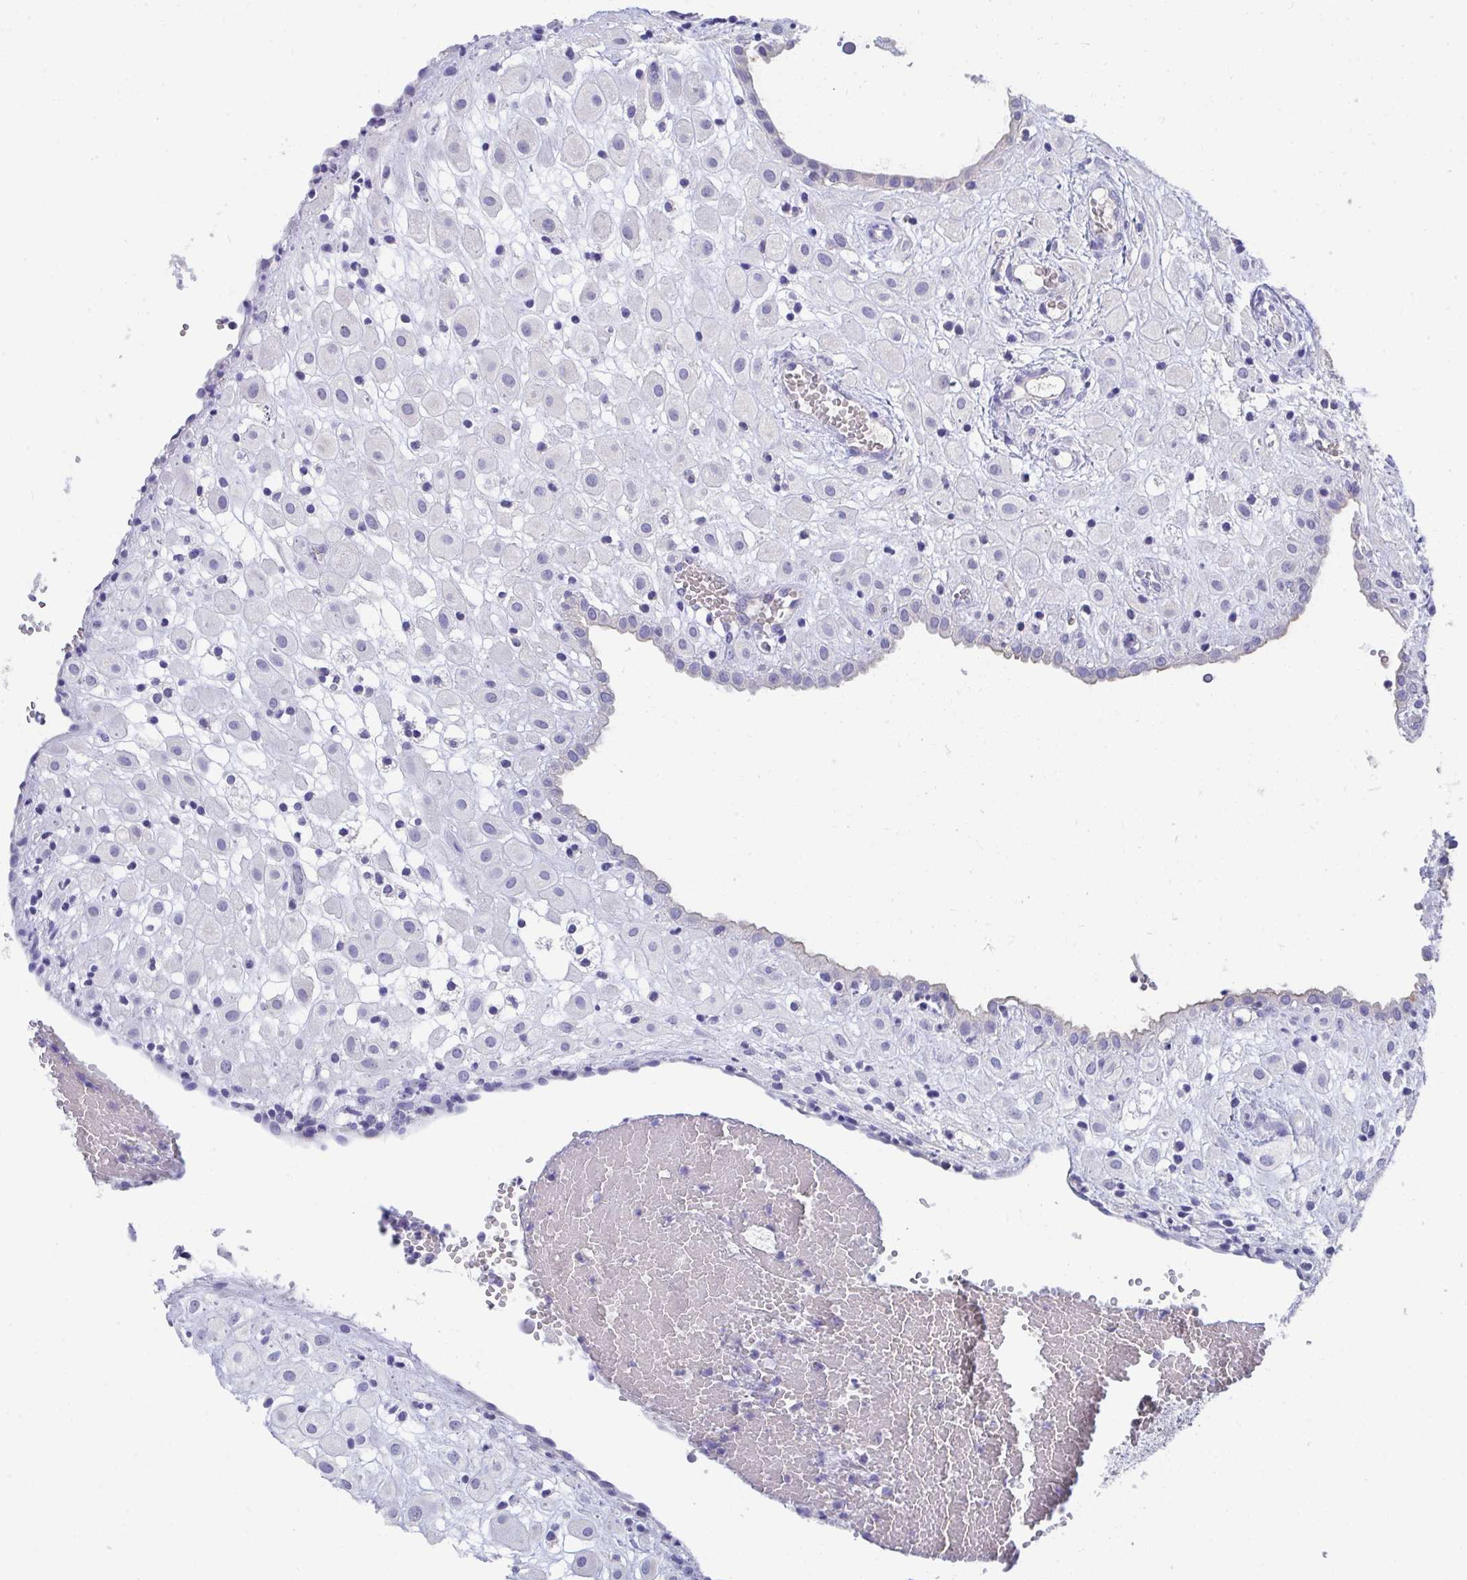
{"staining": {"intensity": "negative", "quantity": "none", "location": "none"}, "tissue": "placenta", "cell_type": "Decidual cells", "image_type": "normal", "snomed": [{"axis": "morphology", "description": "Normal tissue, NOS"}, {"axis": "topography", "description": "Placenta"}], "caption": "Protein analysis of benign placenta demonstrates no significant positivity in decidual cells.", "gene": "TMPRSS2", "patient": {"sex": "female", "age": 24}}